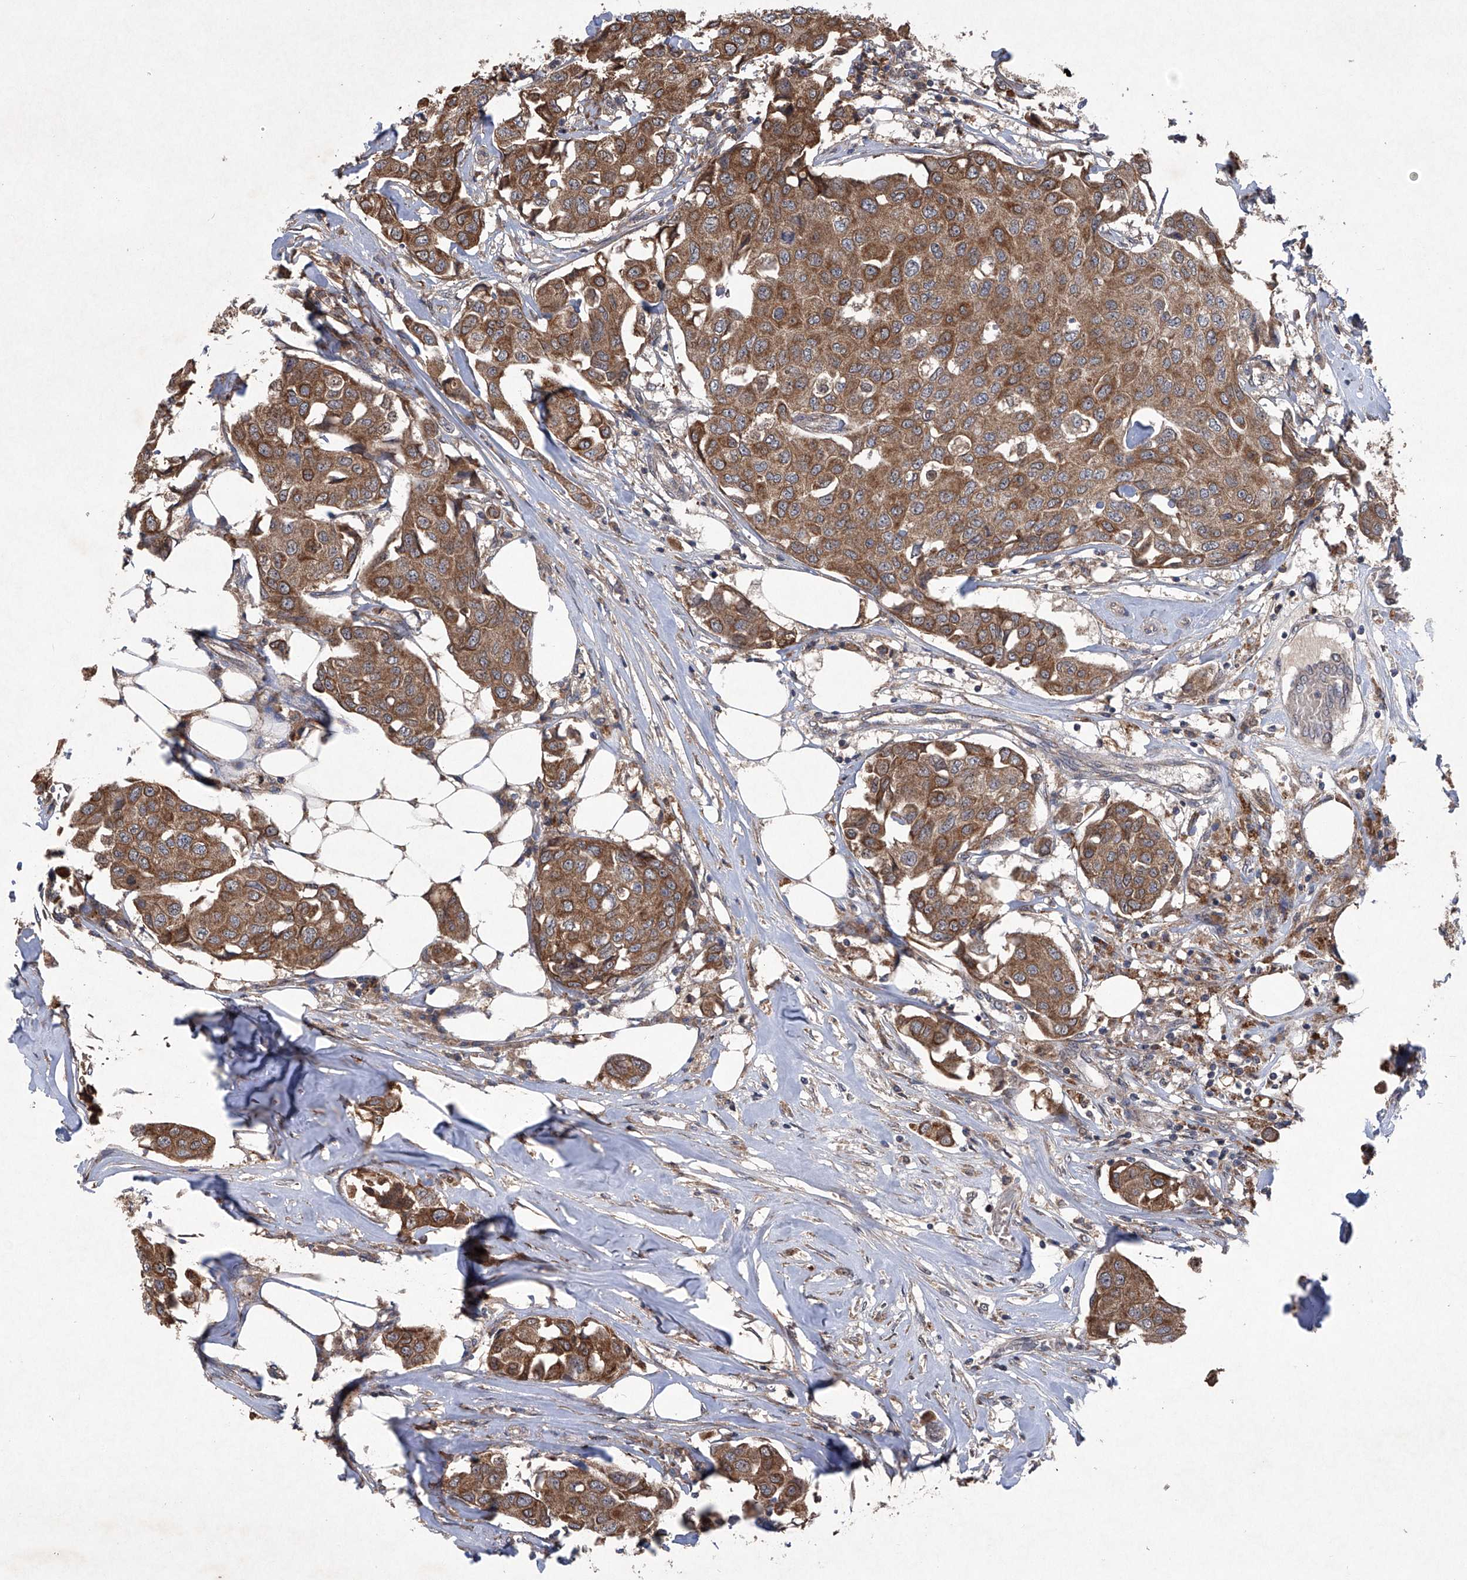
{"staining": {"intensity": "moderate", "quantity": ">75%", "location": "cytoplasmic/membranous"}, "tissue": "breast cancer", "cell_type": "Tumor cells", "image_type": "cancer", "snomed": [{"axis": "morphology", "description": "Duct carcinoma"}, {"axis": "topography", "description": "Breast"}], "caption": "About >75% of tumor cells in human breast cancer exhibit moderate cytoplasmic/membranous protein staining as visualized by brown immunohistochemical staining.", "gene": "SUMF2", "patient": {"sex": "female", "age": 80}}